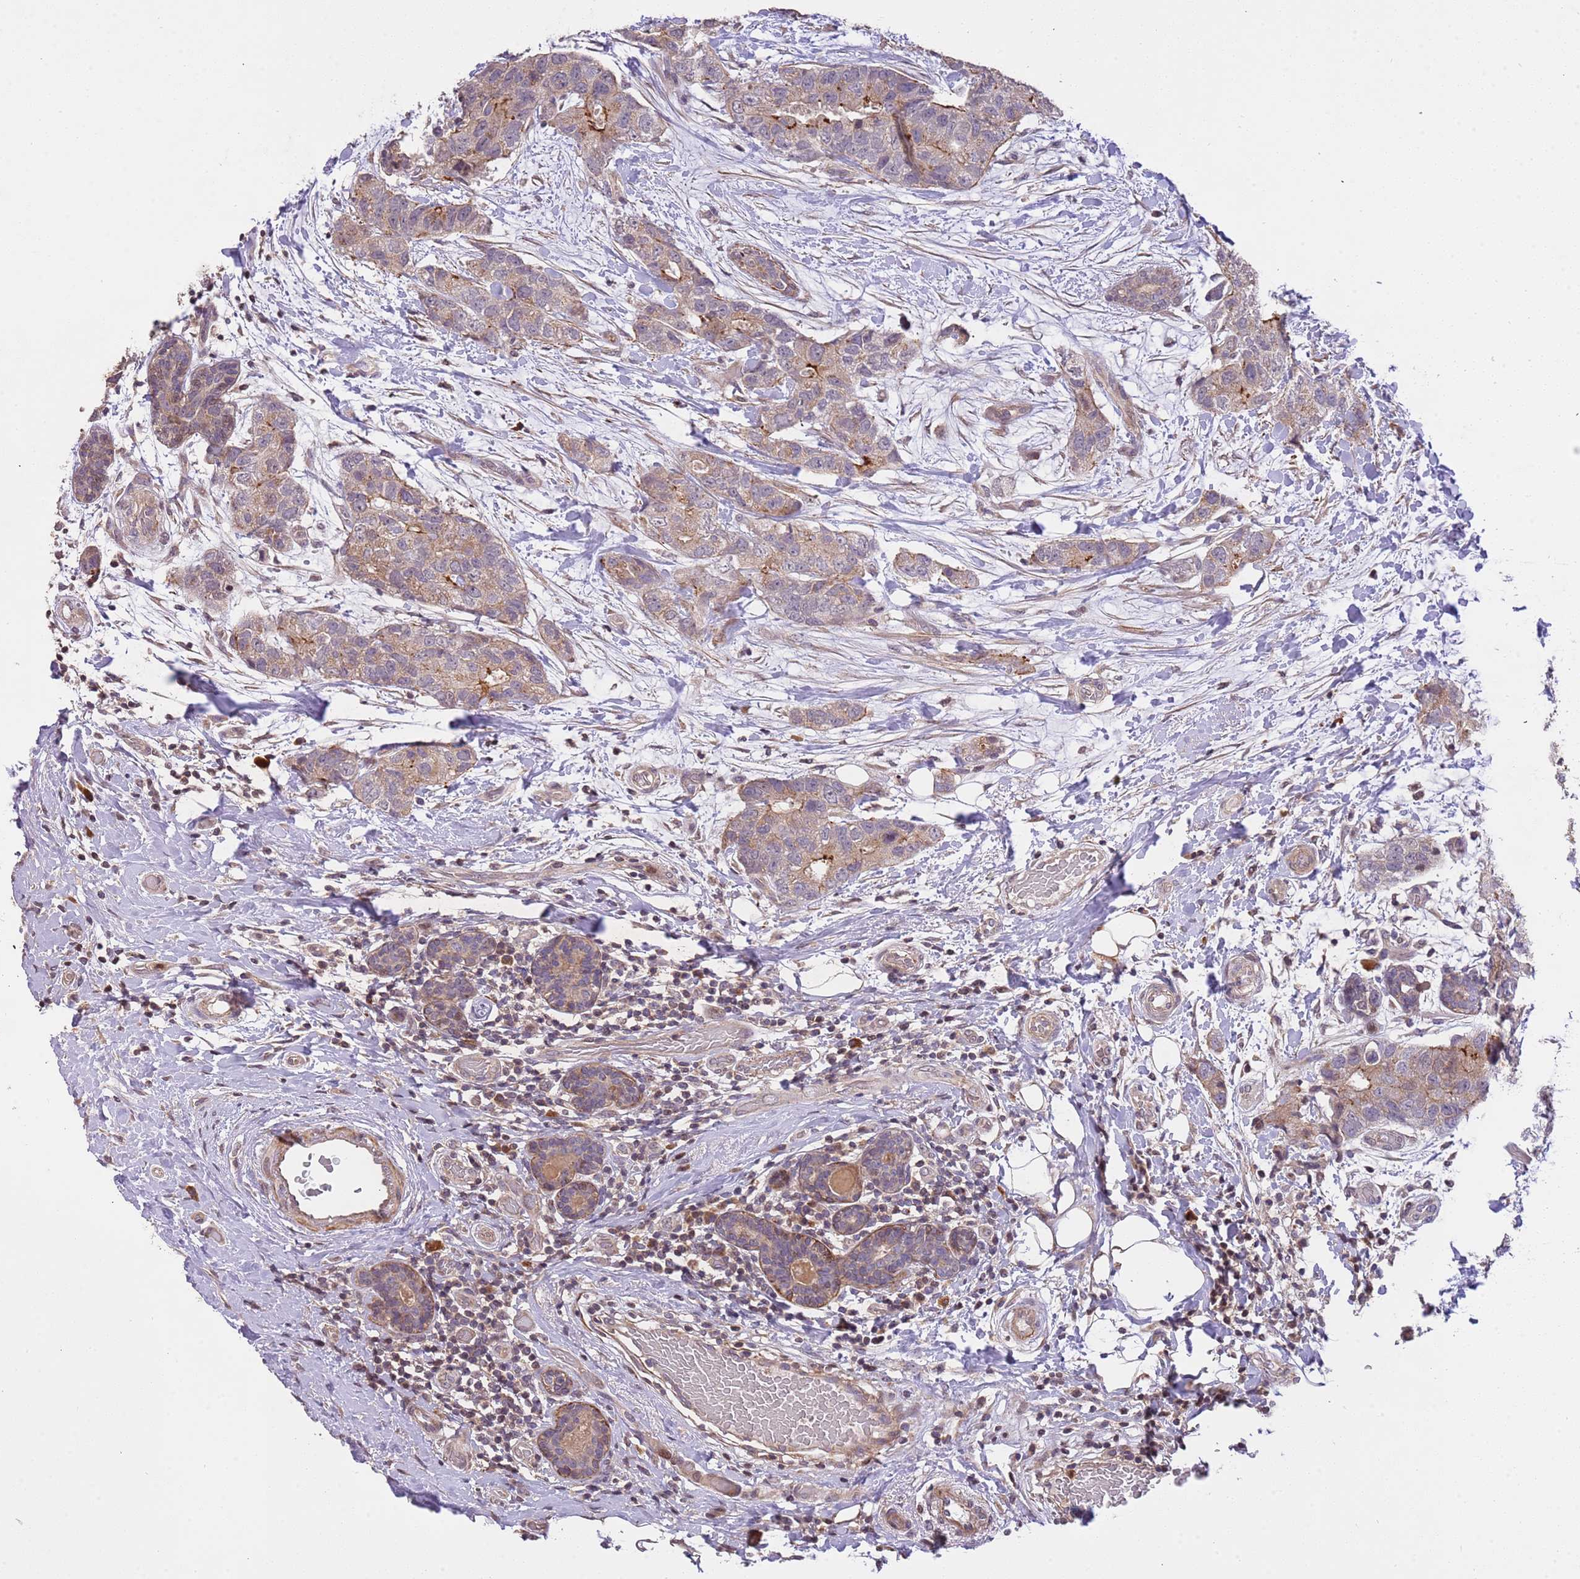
{"staining": {"intensity": "weak", "quantity": ">75%", "location": "cytoplasmic/membranous"}, "tissue": "breast cancer", "cell_type": "Tumor cells", "image_type": "cancer", "snomed": [{"axis": "morphology", "description": "Duct carcinoma"}, {"axis": "topography", "description": "Breast"}], "caption": "Human breast cancer (intraductal carcinoma) stained with a brown dye reveals weak cytoplasmic/membranous positive staining in about >75% of tumor cells.", "gene": "SLC16A4", "patient": {"sex": "female", "age": 62}}